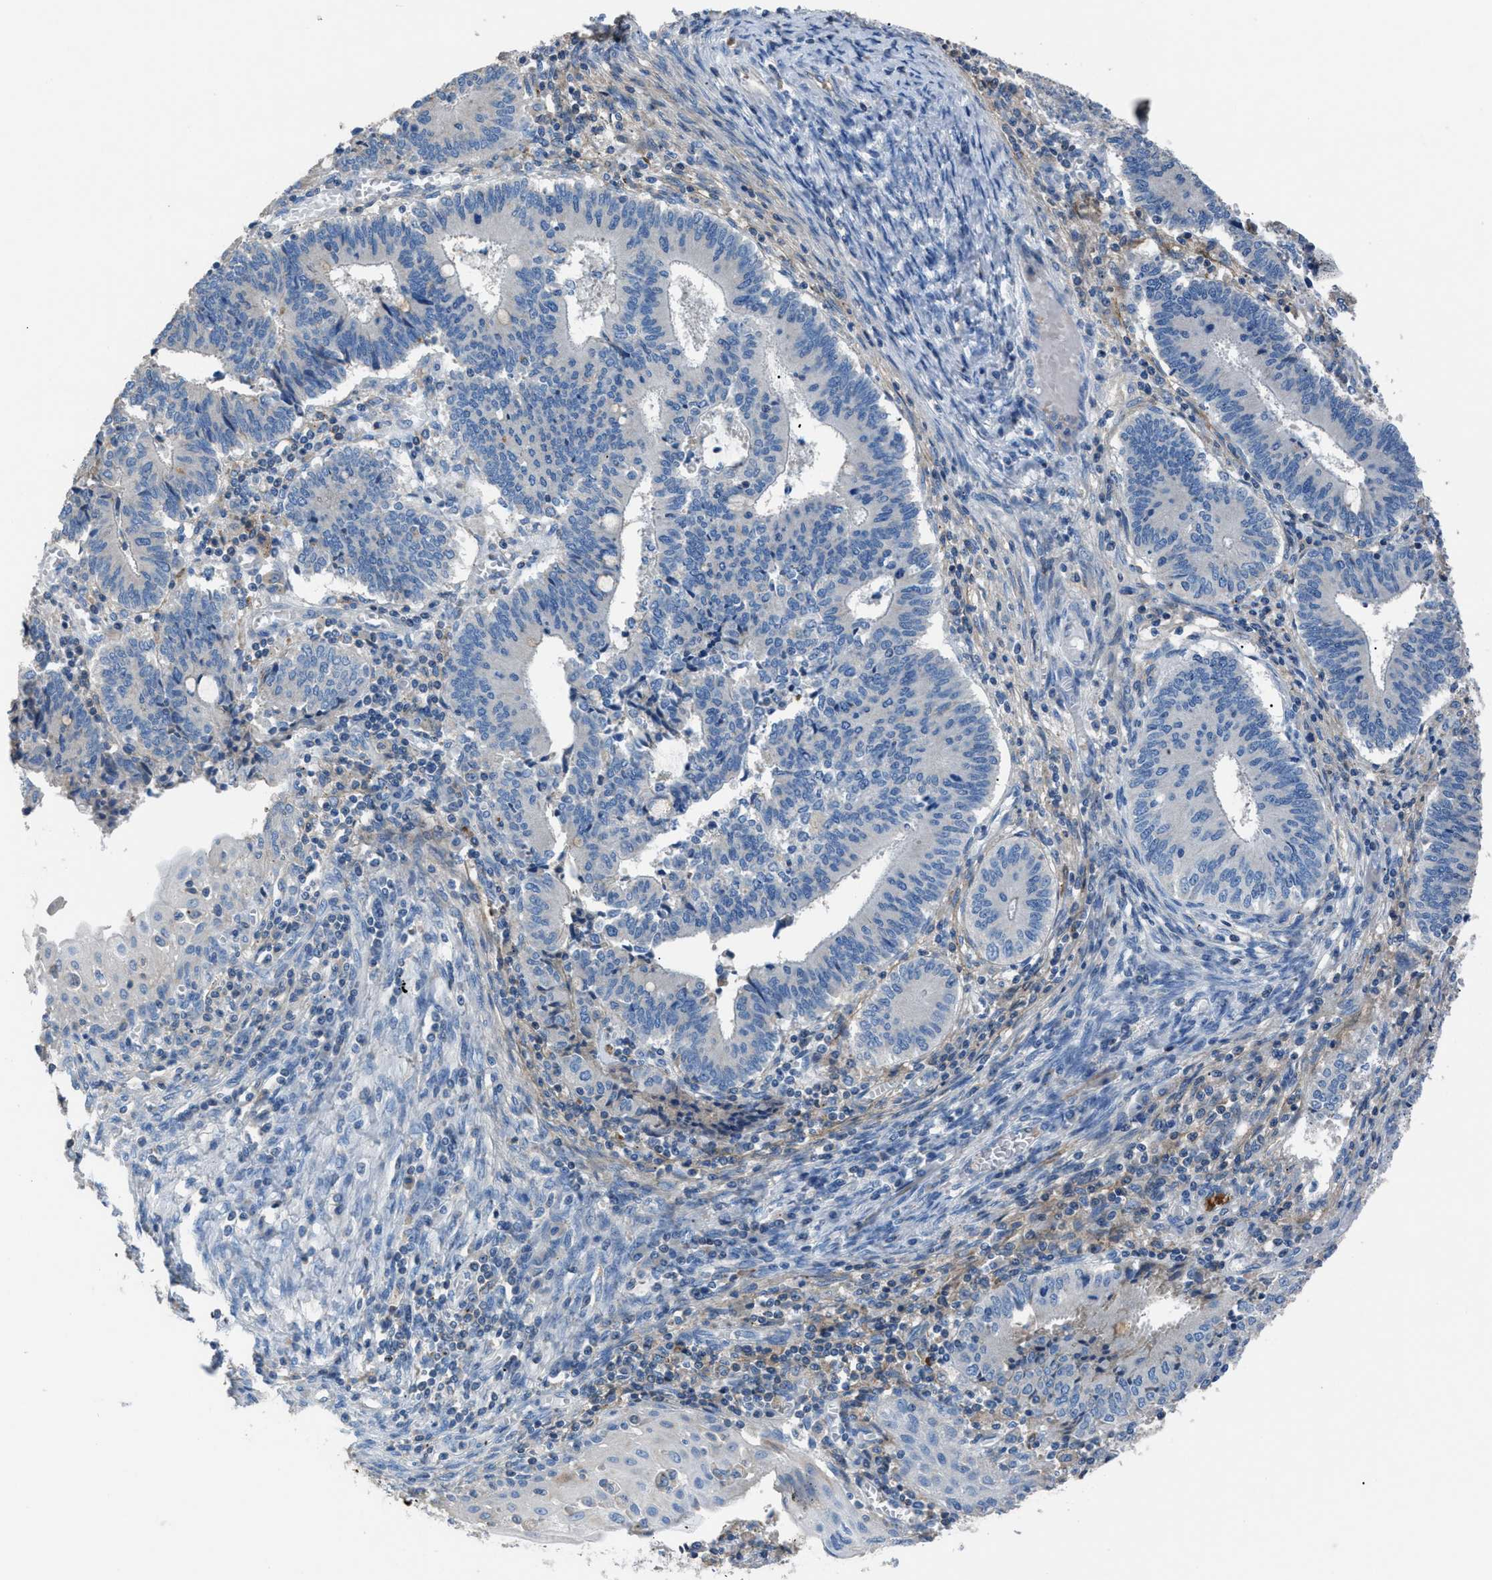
{"staining": {"intensity": "negative", "quantity": "none", "location": "none"}, "tissue": "cervical cancer", "cell_type": "Tumor cells", "image_type": "cancer", "snomed": [{"axis": "morphology", "description": "Adenocarcinoma, NOS"}, {"axis": "topography", "description": "Cervix"}], "caption": "IHC photomicrograph of human cervical cancer (adenocarcinoma) stained for a protein (brown), which exhibits no positivity in tumor cells.", "gene": "SGCZ", "patient": {"sex": "female", "age": 44}}